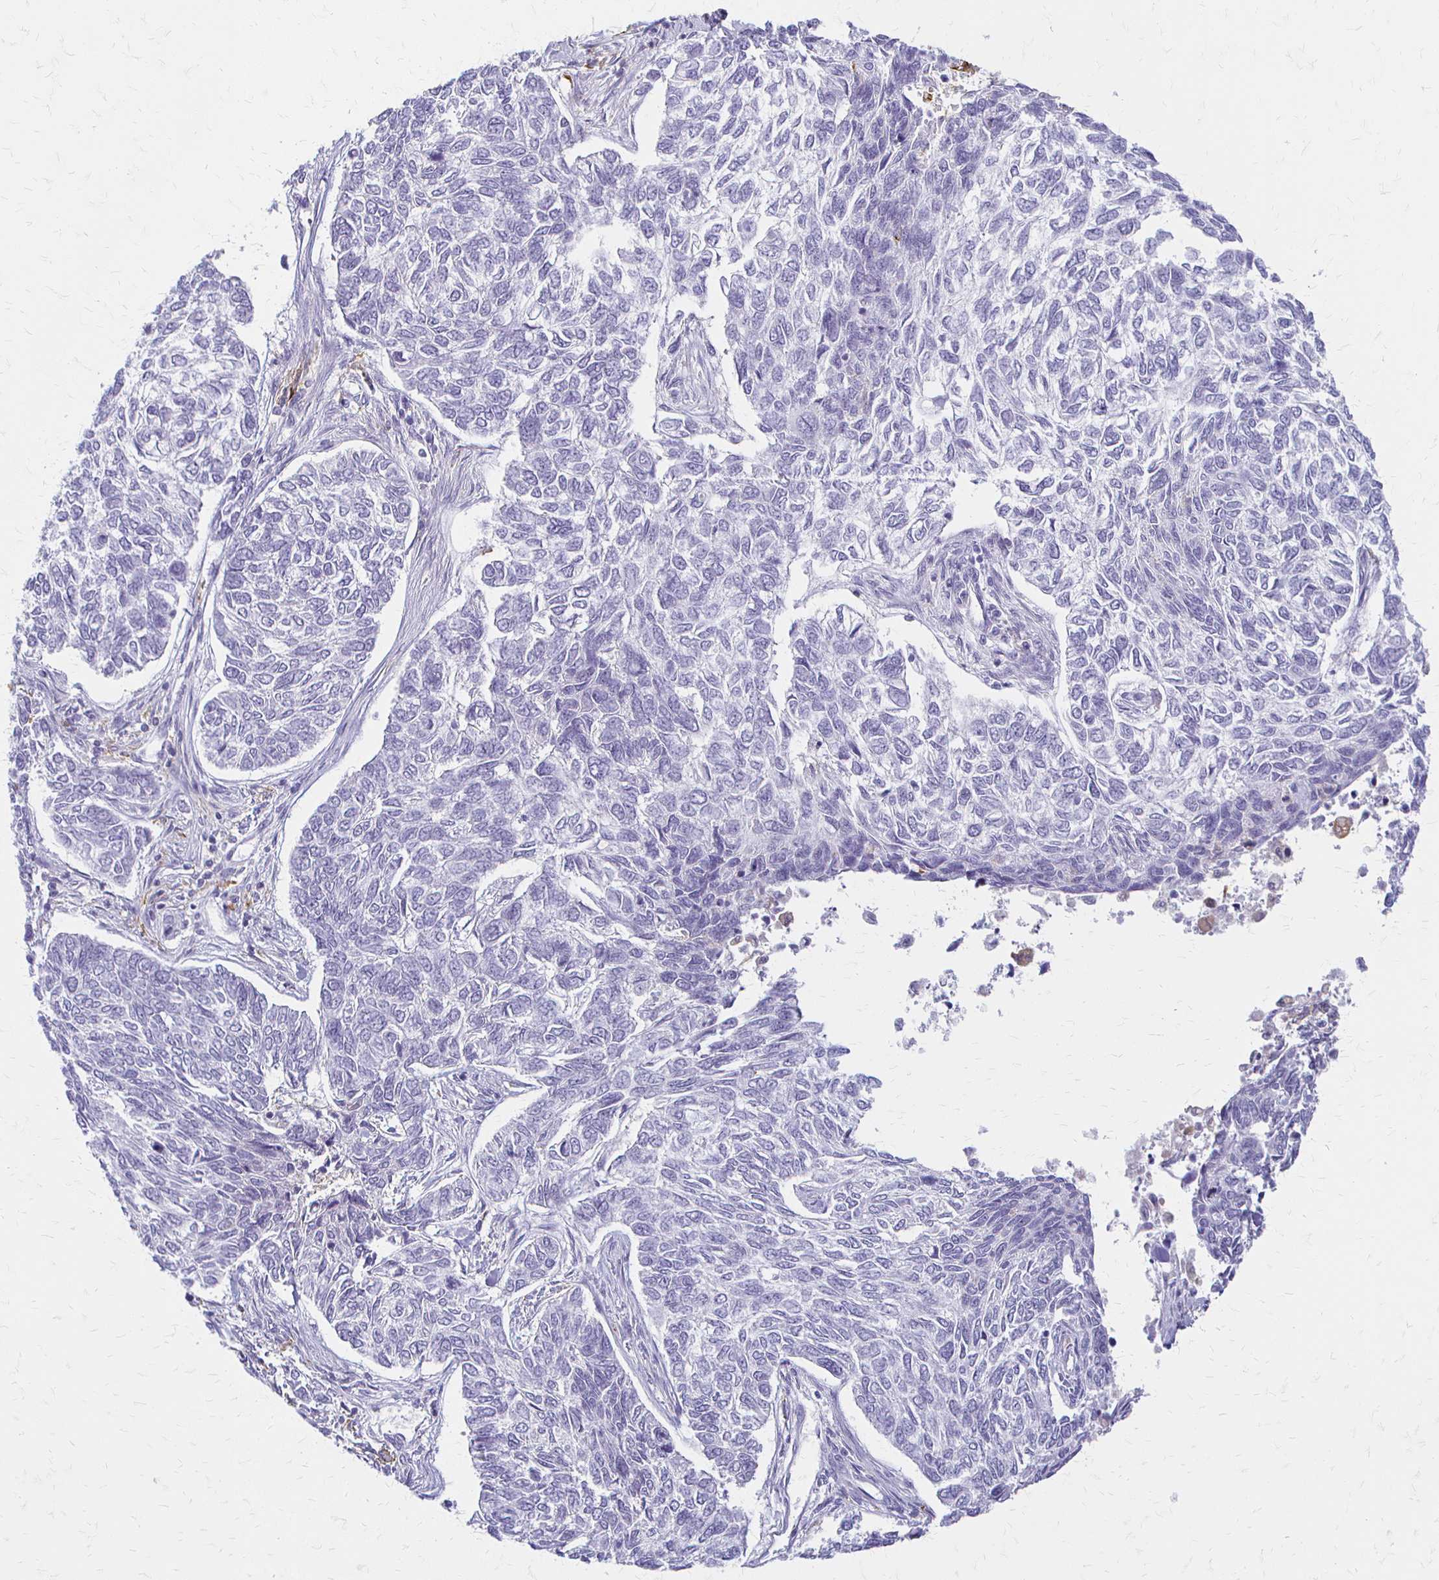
{"staining": {"intensity": "negative", "quantity": "none", "location": "none"}, "tissue": "skin cancer", "cell_type": "Tumor cells", "image_type": "cancer", "snomed": [{"axis": "morphology", "description": "Basal cell carcinoma"}, {"axis": "topography", "description": "Skin"}], "caption": "There is no significant positivity in tumor cells of basal cell carcinoma (skin).", "gene": "ACP5", "patient": {"sex": "female", "age": 65}}